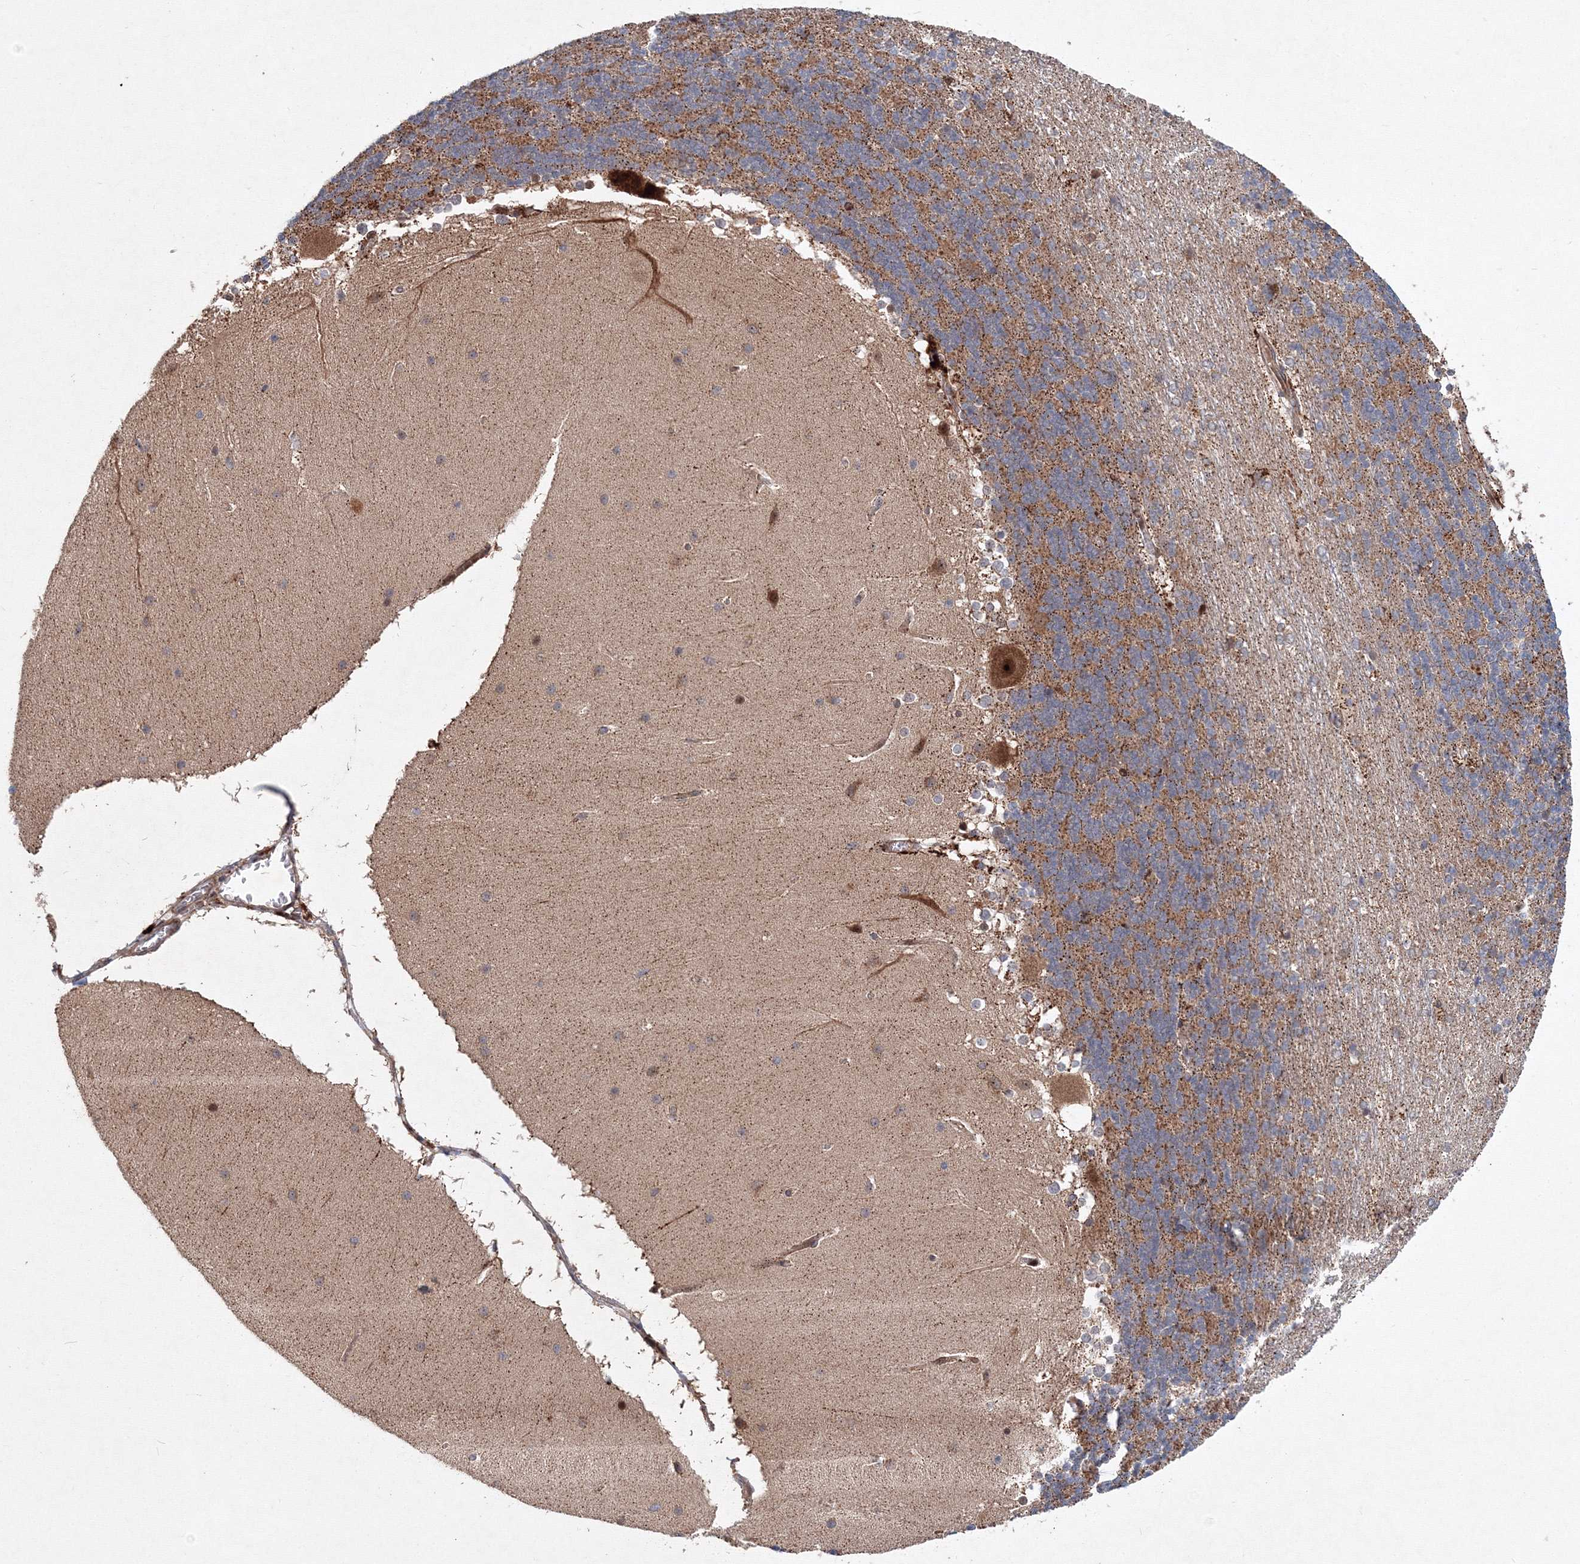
{"staining": {"intensity": "strong", "quantity": ">75%", "location": "cytoplasmic/membranous,nuclear"}, "tissue": "cerebellum", "cell_type": "Cells in granular layer", "image_type": "normal", "snomed": [{"axis": "morphology", "description": "Normal tissue, NOS"}, {"axis": "topography", "description": "Cerebellum"}], "caption": "The histopathology image displays staining of unremarkable cerebellum, revealing strong cytoplasmic/membranous,nuclear protein expression (brown color) within cells in granular layer. (DAB IHC with brightfield microscopy, high magnification).", "gene": "ANKAR", "patient": {"sex": "female", "age": 19}}